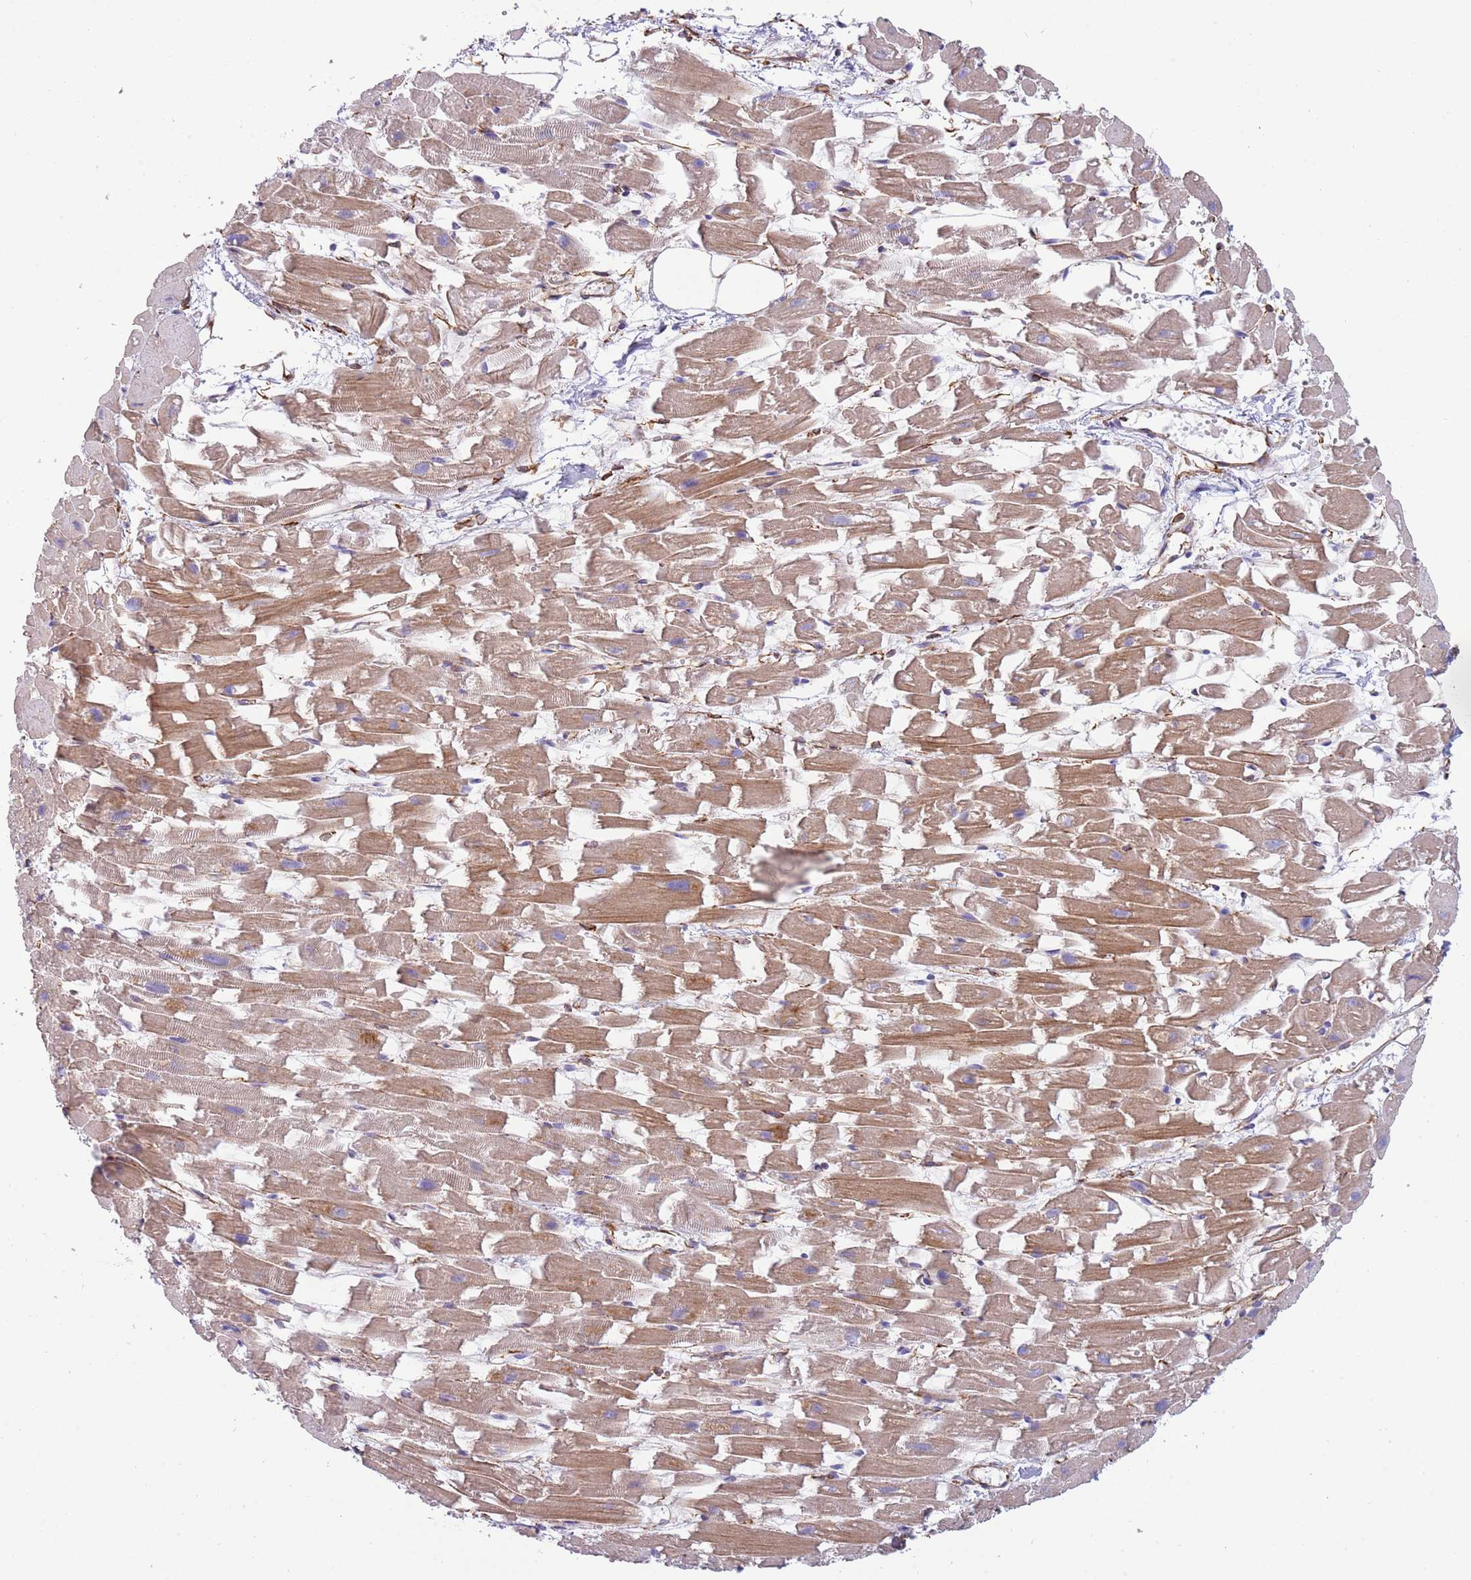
{"staining": {"intensity": "moderate", "quantity": ">75%", "location": "cytoplasmic/membranous"}, "tissue": "heart muscle", "cell_type": "Cardiomyocytes", "image_type": "normal", "snomed": [{"axis": "morphology", "description": "Normal tissue, NOS"}, {"axis": "topography", "description": "Heart"}], "caption": "Protein staining of normal heart muscle reveals moderate cytoplasmic/membranous positivity in approximately >75% of cardiomyocytes. Using DAB (3,3'-diaminobenzidine) (brown) and hematoxylin (blue) stains, captured at high magnification using brightfield microscopy.", "gene": "MOGAT1", "patient": {"sex": "female", "age": 64}}